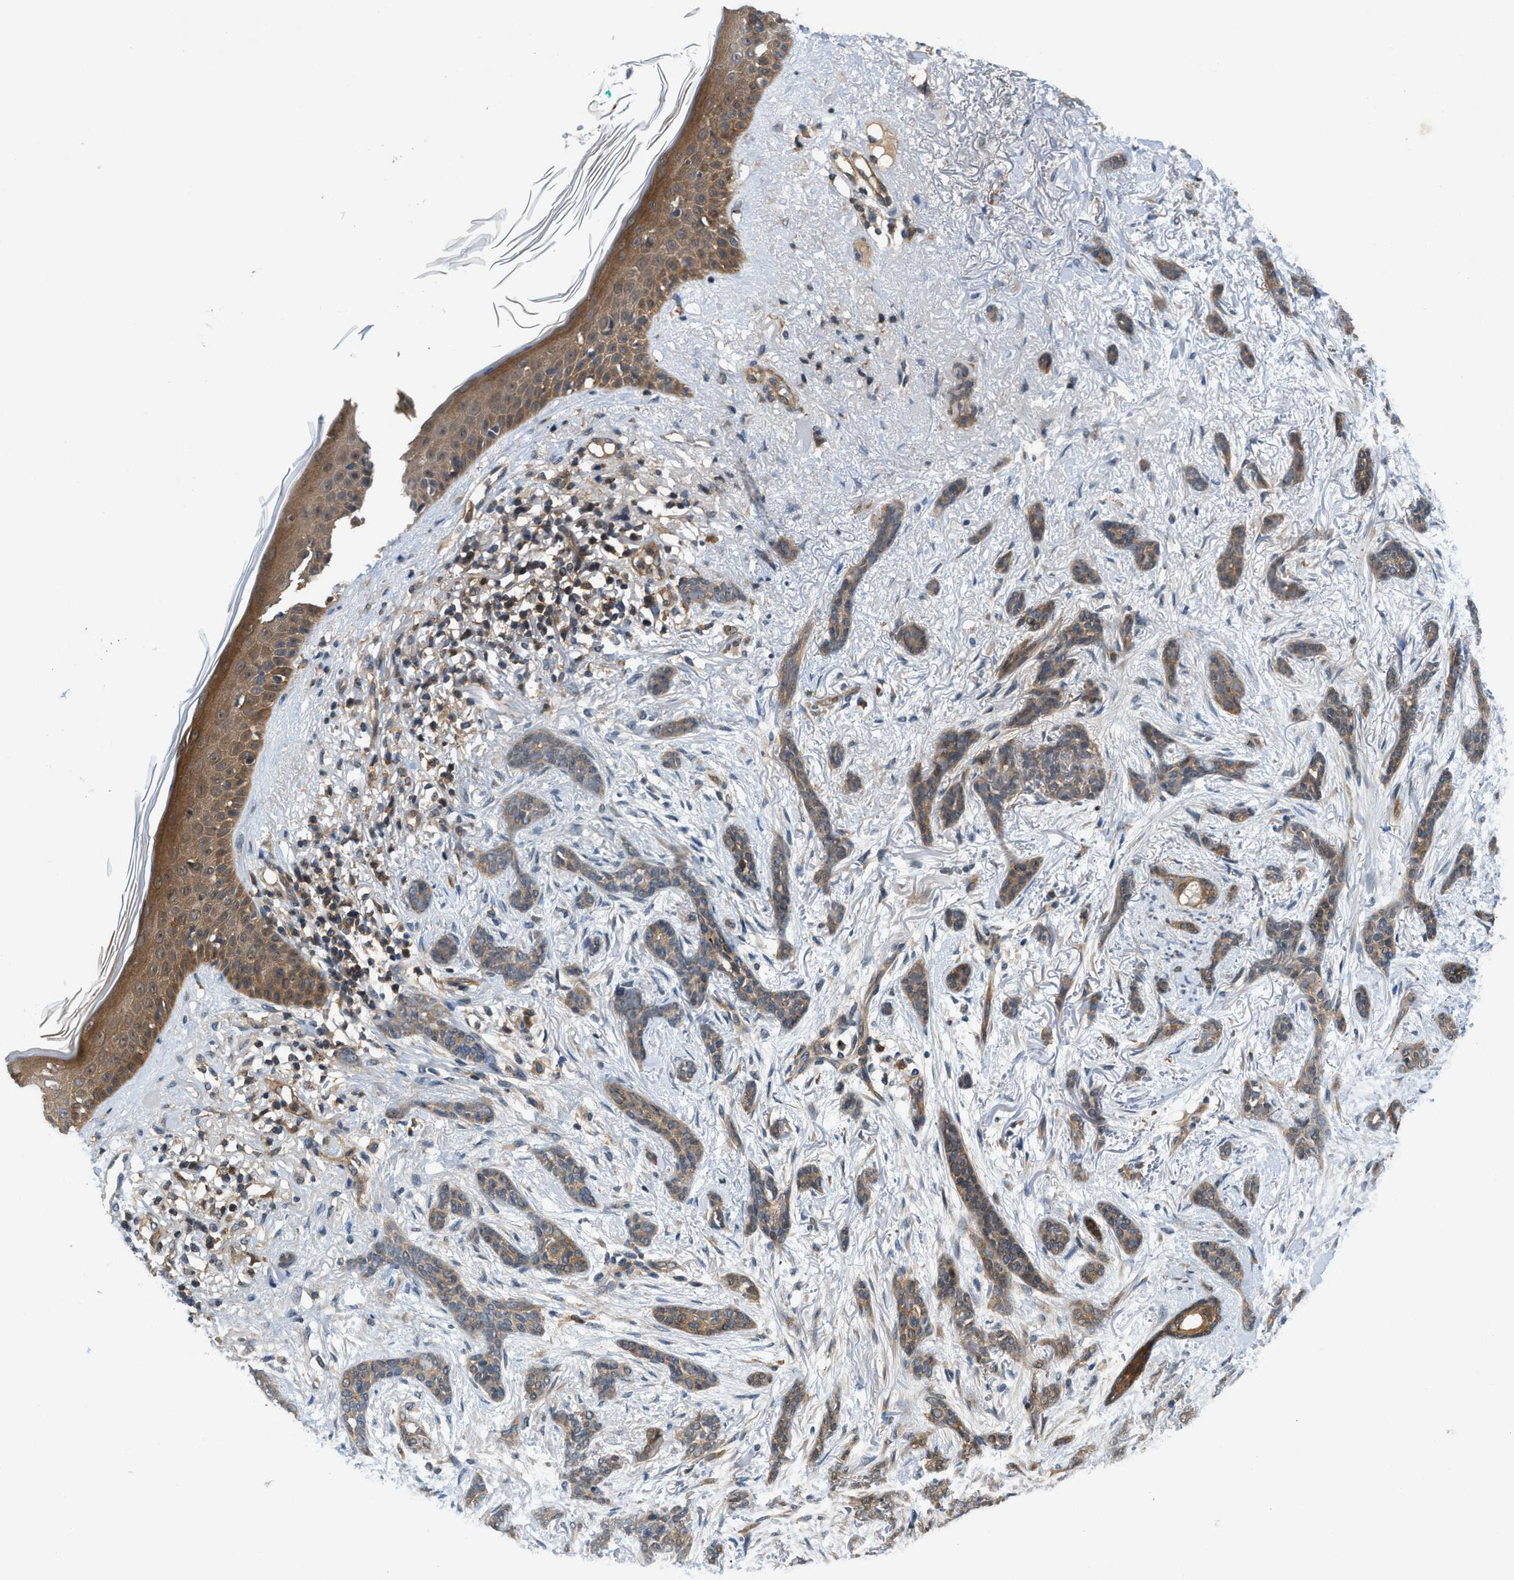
{"staining": {"intensity": "weak", "quantity": ">75%", "location": "cytoplasmic/membranous"}, "tissue": "skin cancer", "cell_type": "Tumor cells", "image_type": "cancer", "snomed": [{"axis": "morphology", "description": "Basal cell carcinoma"}, {"axis": "morphology", "description": "Adnexal tumor, benign"}, {"axis": "topography", "description": "Skin"}], "caption": "Immunohistochemical staining of human basal cell carcinoma (skin) reveals weak cytoplasmic/membranous protein staining in about >75% of tumor cells. (brown staining indicates protein expression, while blue staining denotes nuclei).", "gene": "GPR31", "patient": {"sex": "female", "age": 42}}